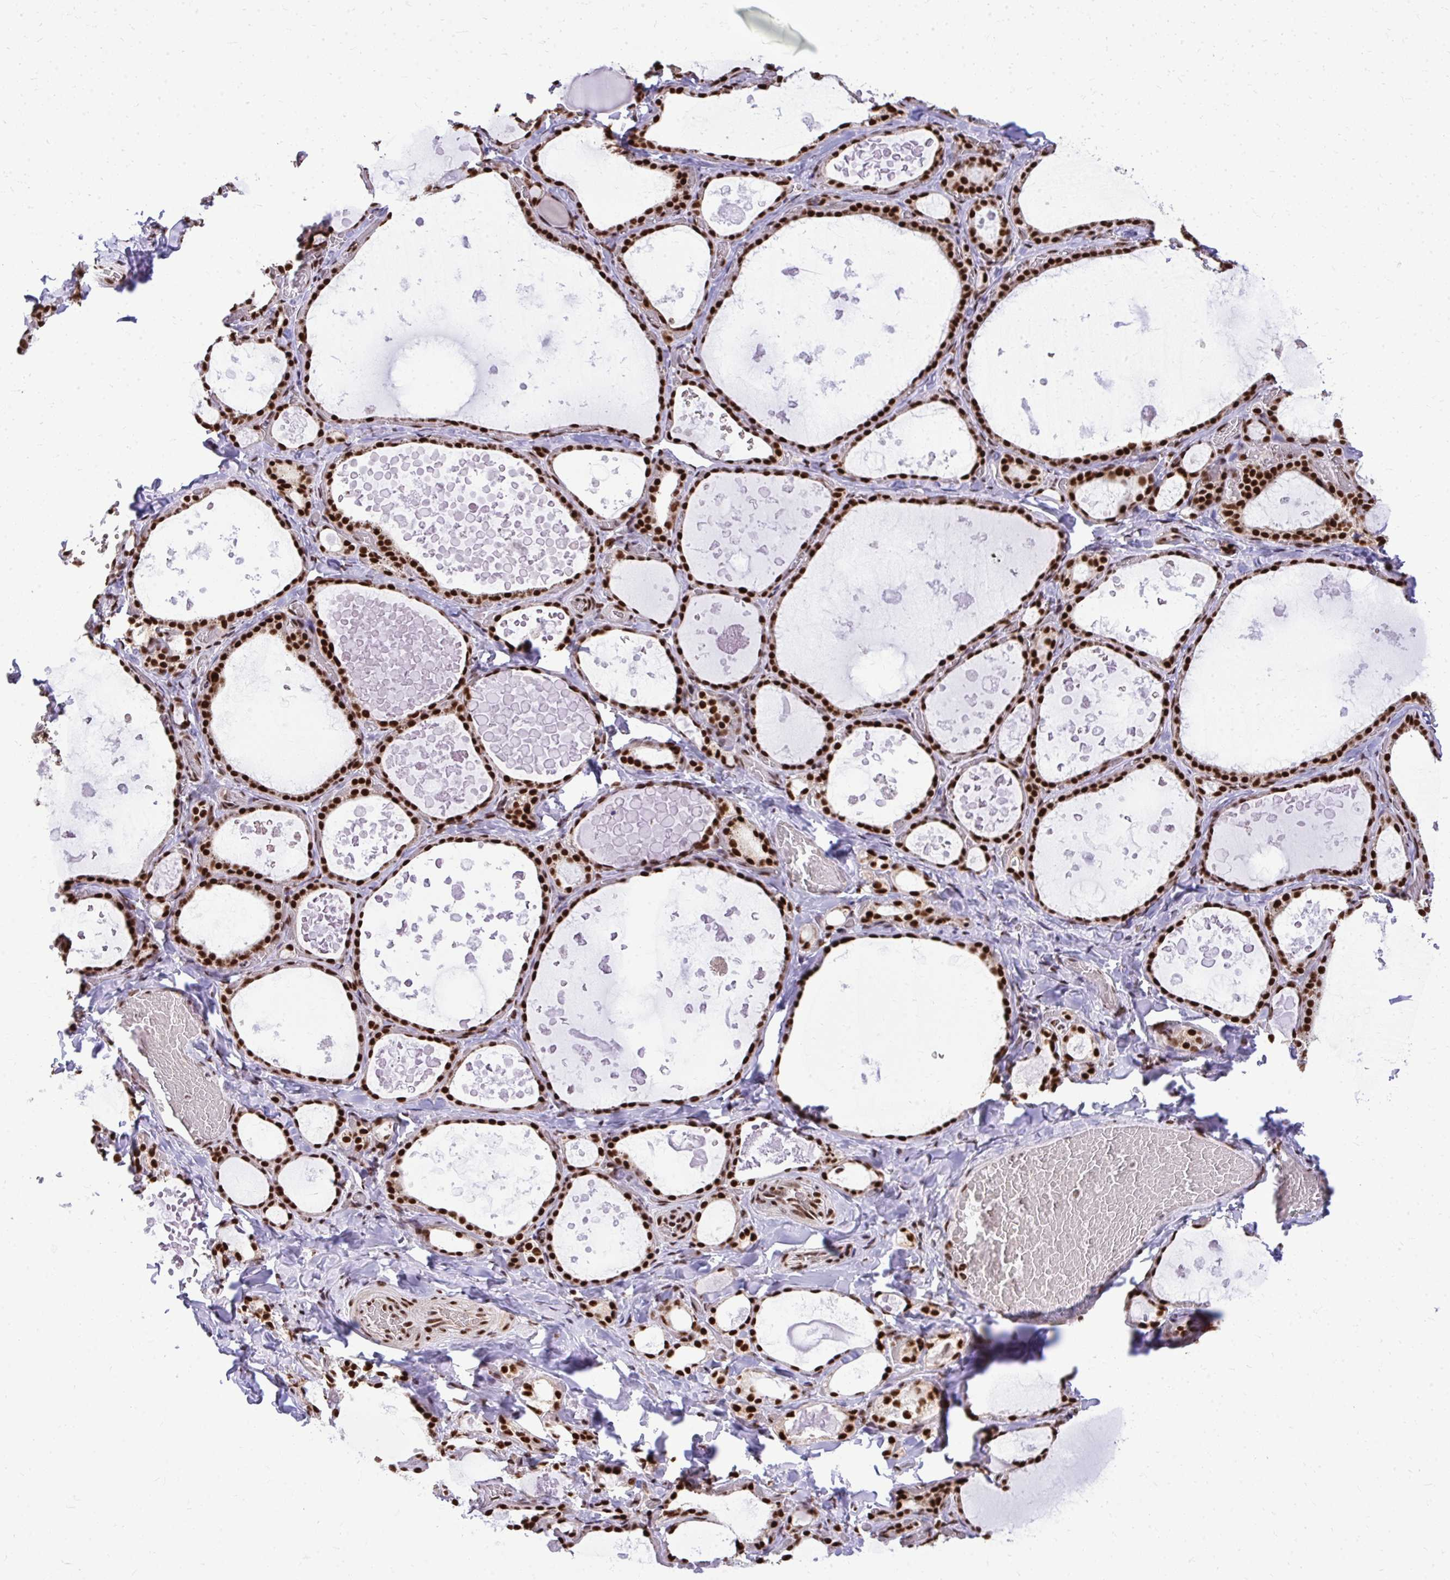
{"staining": {"intensity": "strong", "quantity": ">75%", "location": "nuclear"}, "tissue": "thyroid gland", "cell_type": "Glandular cells", "image_type": "normal", "snomed": [{"axis": "morphology", "description": "Normal tissue, NOS"}, {"axis": "topography", "description": "Thyroid gland"}], "caption": "IHC (DAB) staining of benign human thyroid gland exhibits strong nuclear protein positivity in about >75% of glandular cells.", "gene": "PRPF19", "patient": {"sex": "female", "age": 56}}